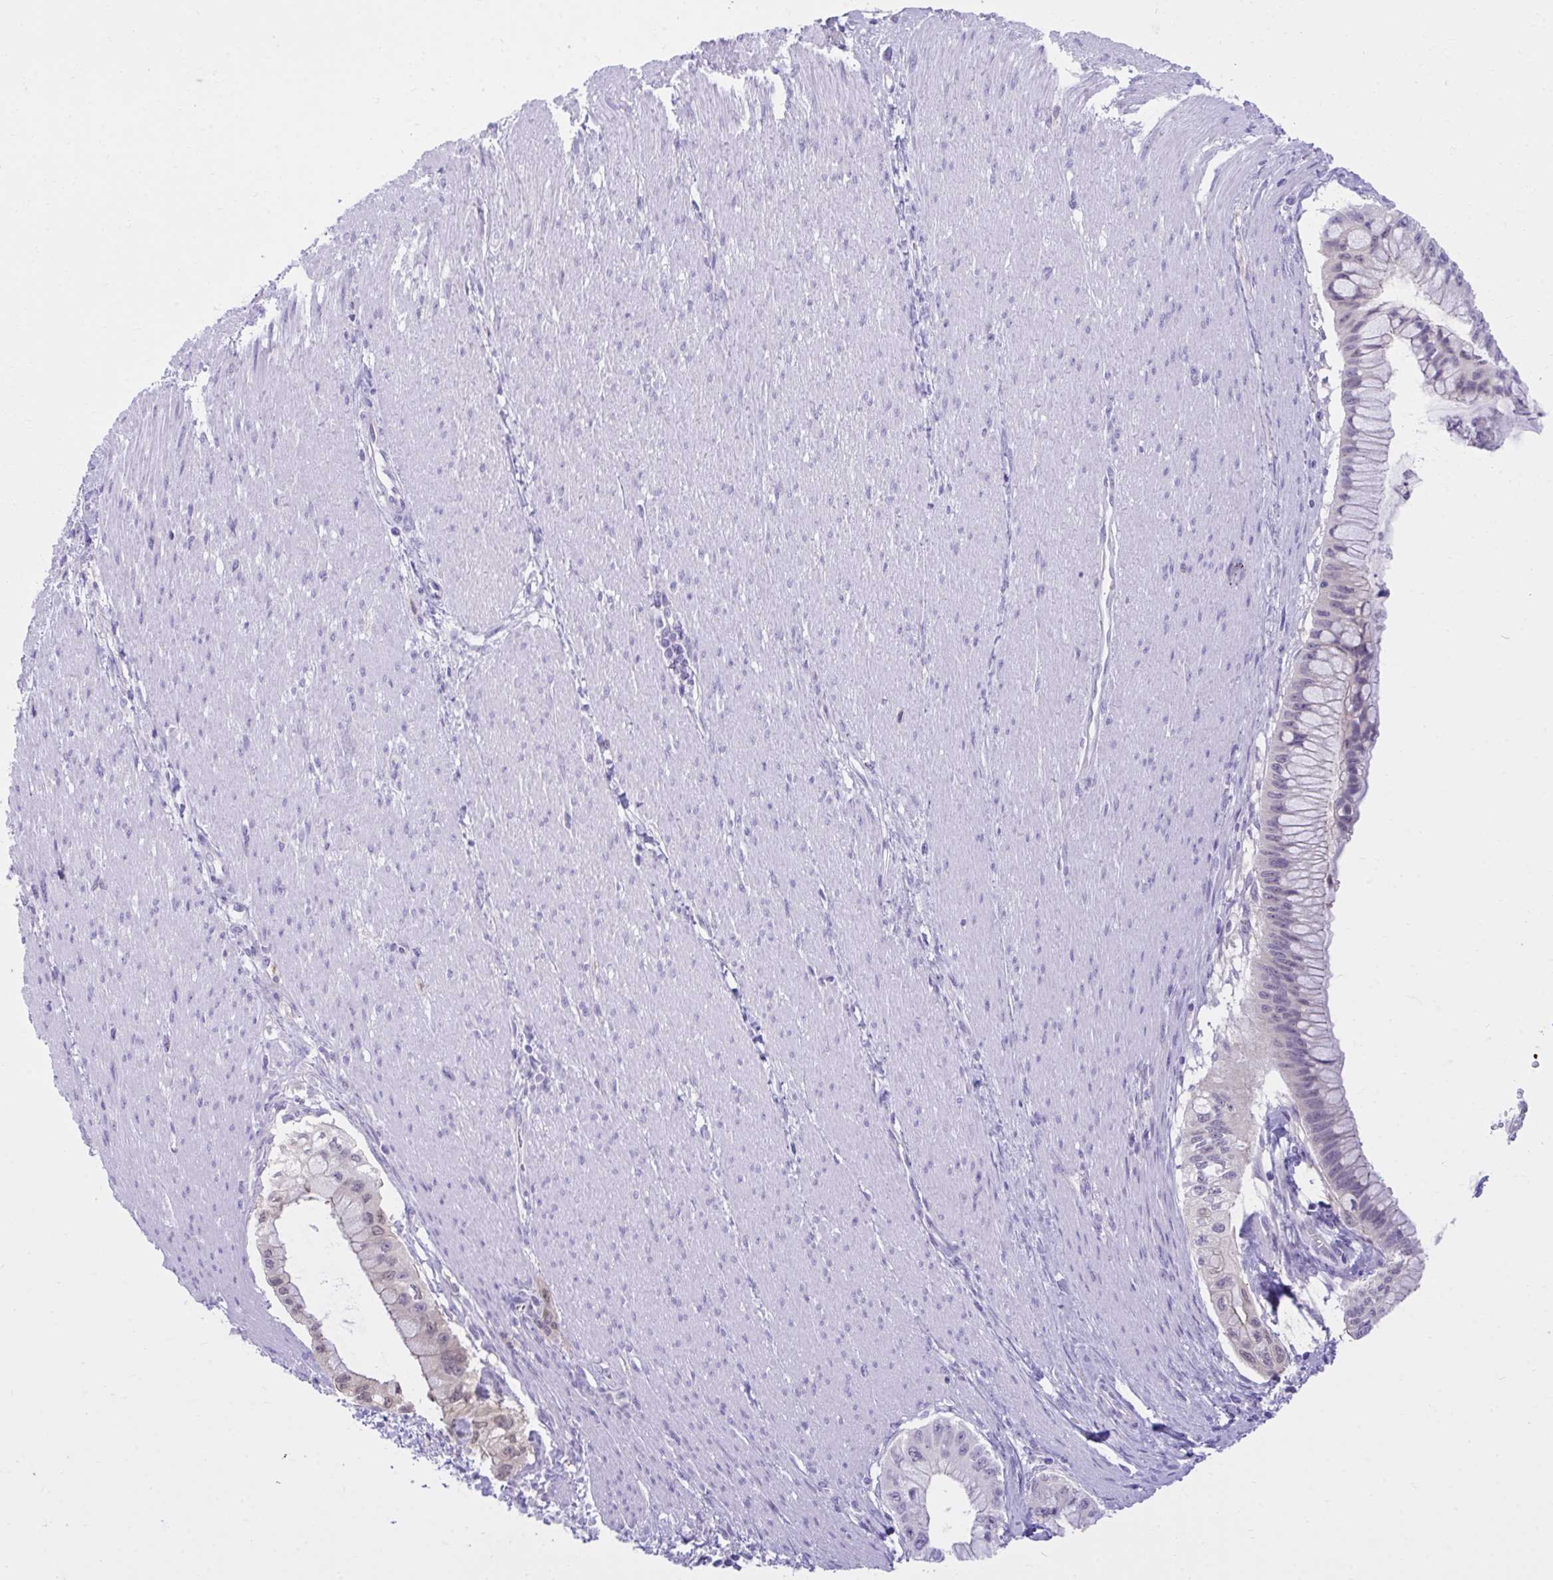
{"staining": {"intensity": "negative", "quantity": "none", "location": "none"}, "tissue": "pancreatic cancer", "cell_type": "Tumor cells", "image_type": "cancer", "snomed": [{"axis": "morphology", "description": "Adenocarcinoma, NOS"}, {"axis": "topography", "description": "Pancreas"}], "caption": "Tumor cells show no significant protein staining in pancreatic cancer (adenocarcinoma). The staining was performed using DAB (3,3'-diaminobenzidine) to visualize the protein expression in brown, while the nuclei were stained in blue with hematoxylin (Magnification: 20x).", "gene": "PGM2L1", "patient": {"sex": "male", "age": 48}}